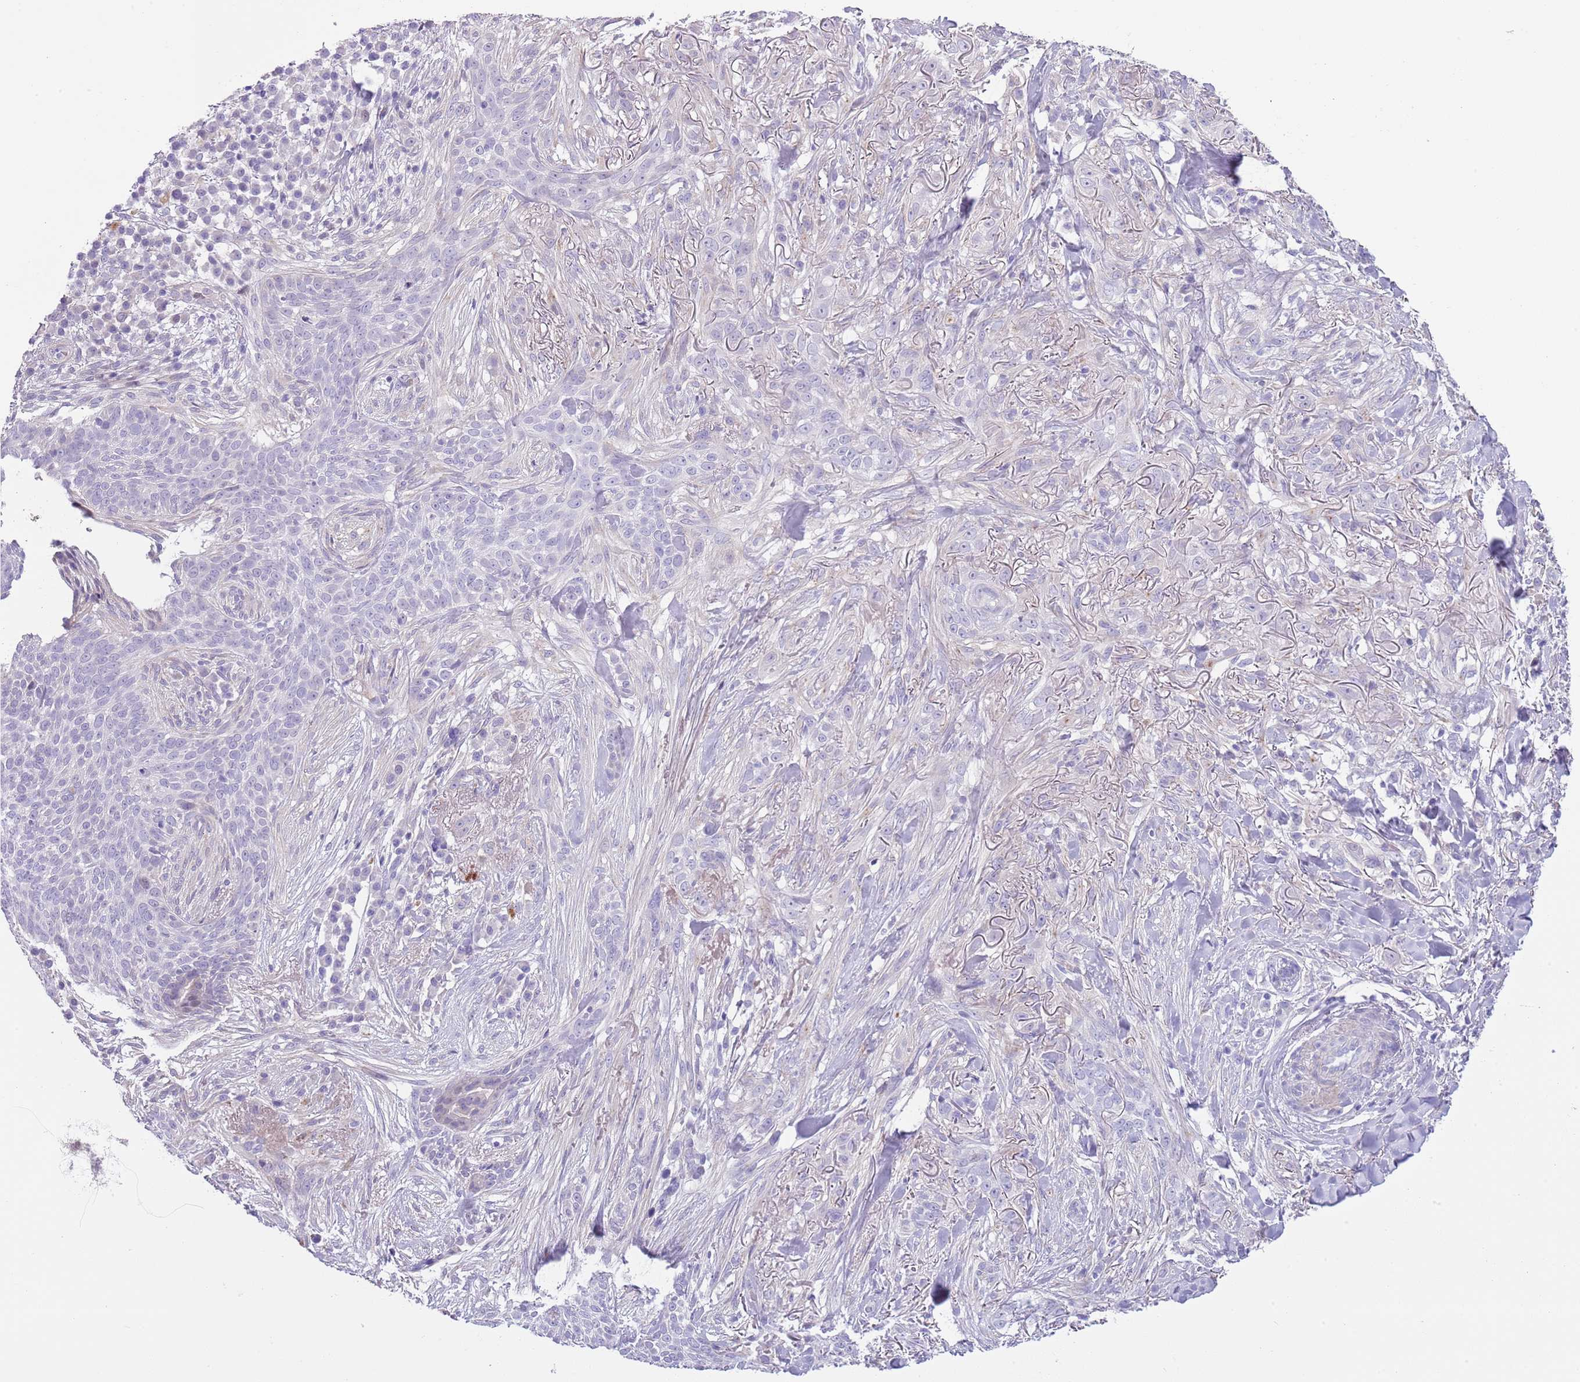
{"staining": {"intensity": "negative", "quantity": "none", "location": "none"}, "tissue": "skin cancer", "cell_type": "Tumor cells", "image_type": "cancer", "snomed": [{"axis": "morphology", "description": "Basal cell carcinoma"}, {"axis": "topography", "description": "Skin"}], "caption": "High magnification brightfield microscopy of basal cell carcinoma (skin) stained with DAB (brown) and counterstained with hematoxylin (blue): tumor cells show no significant staining. The staining was performed using DAB to visualize the protein expression in brown, while the nuclei were stained in blue with hematoxylin (Magnification: 20x).", "gene": "ABHD17C", "patient": {"sex": "male", "age": 72}}